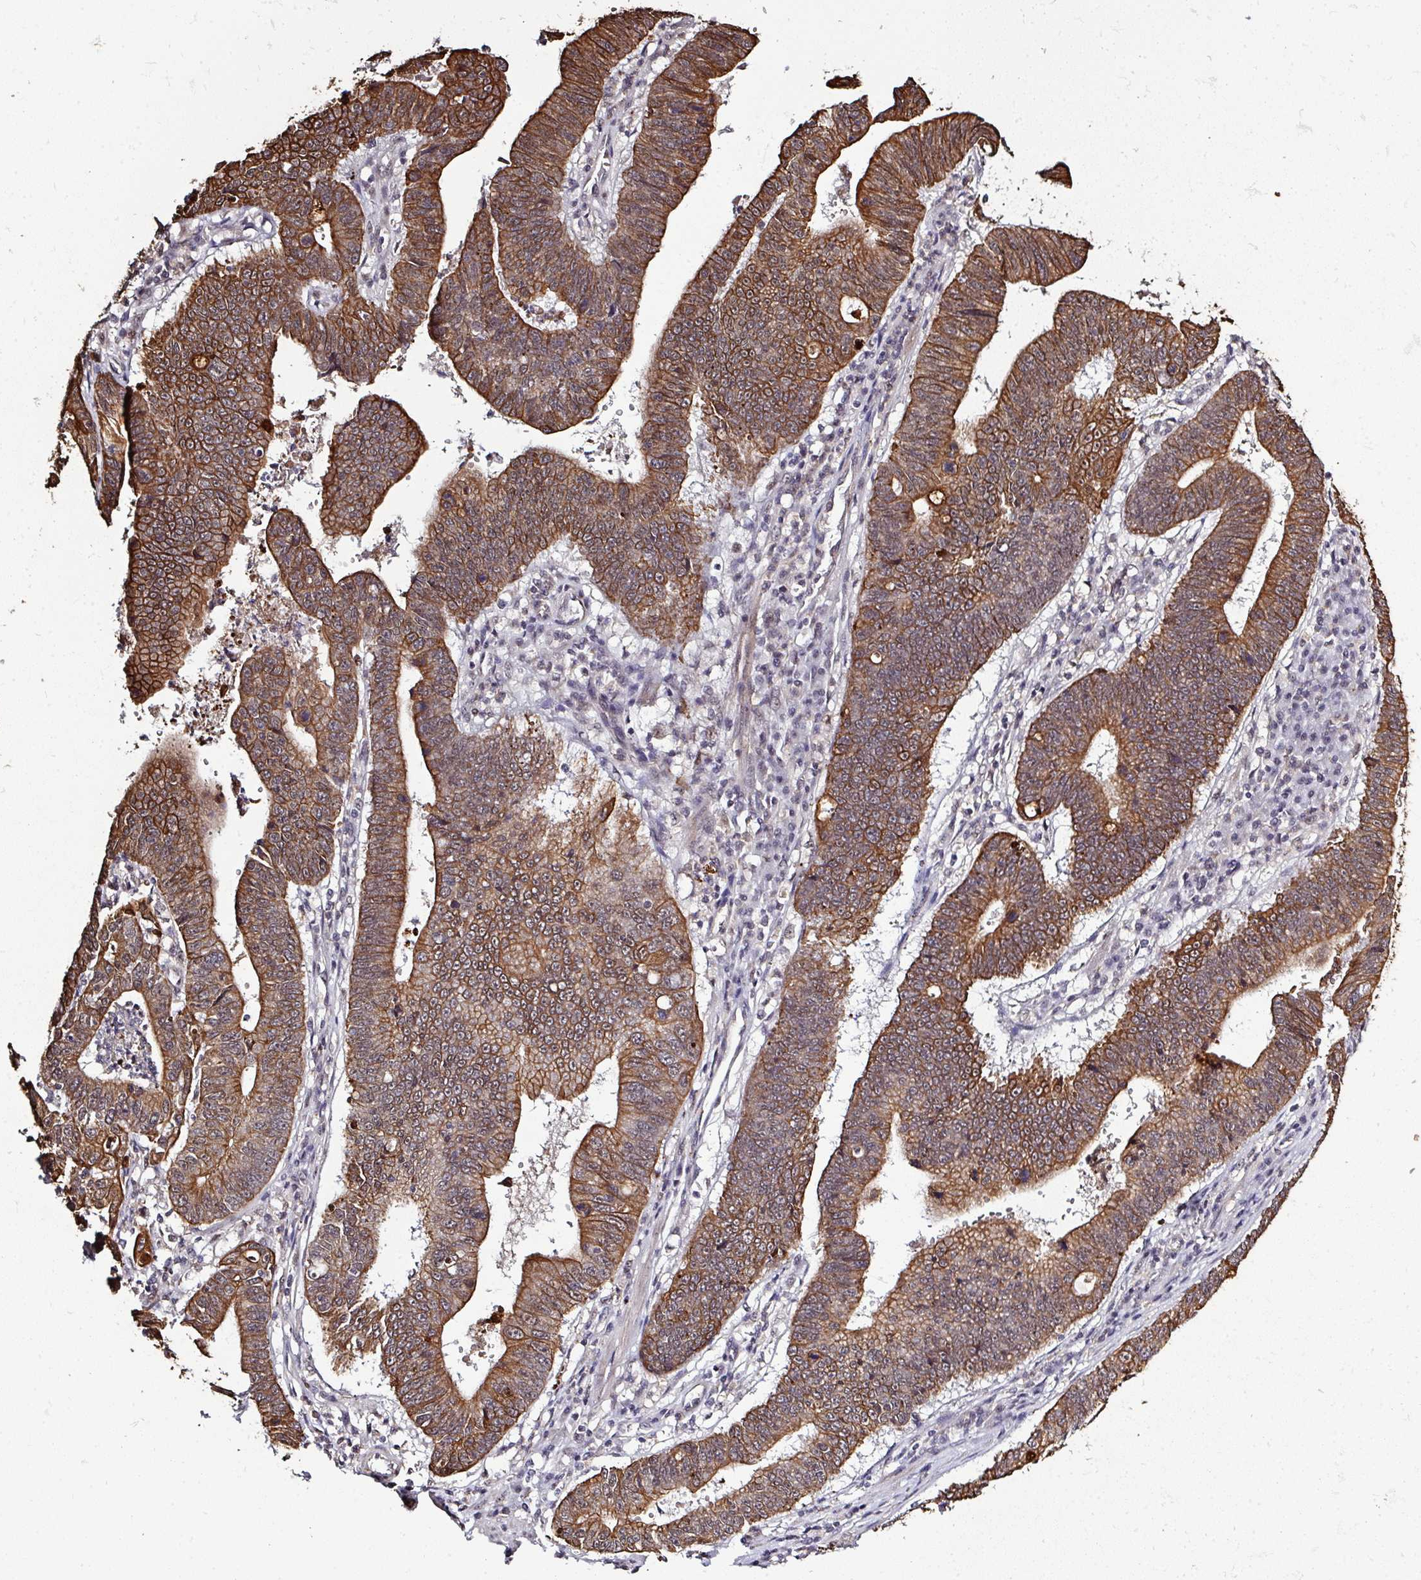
{"staining": {"intensity": "strong", "quantity": ">75%", "location": "cytoplasmic/membranous,nuclear"}, "tissue": "stomach cancer", "cell_type": "Tumor cells", "image_type": "cancer", "snomed": [{"axis": "morphology", "description": "Adenocarcinoma, NOS"}, {"axis": "topography", "description": "Stomach"}], "caption": "Brown immunohistochemical staining in stomach adenocarcinoma demonstrates strong cytoplasmic/membranous and nuclear expression in about >75% of tumor cells.", "gene": "GTF2H3", "patient": {"sex": "male", "age": 59}}